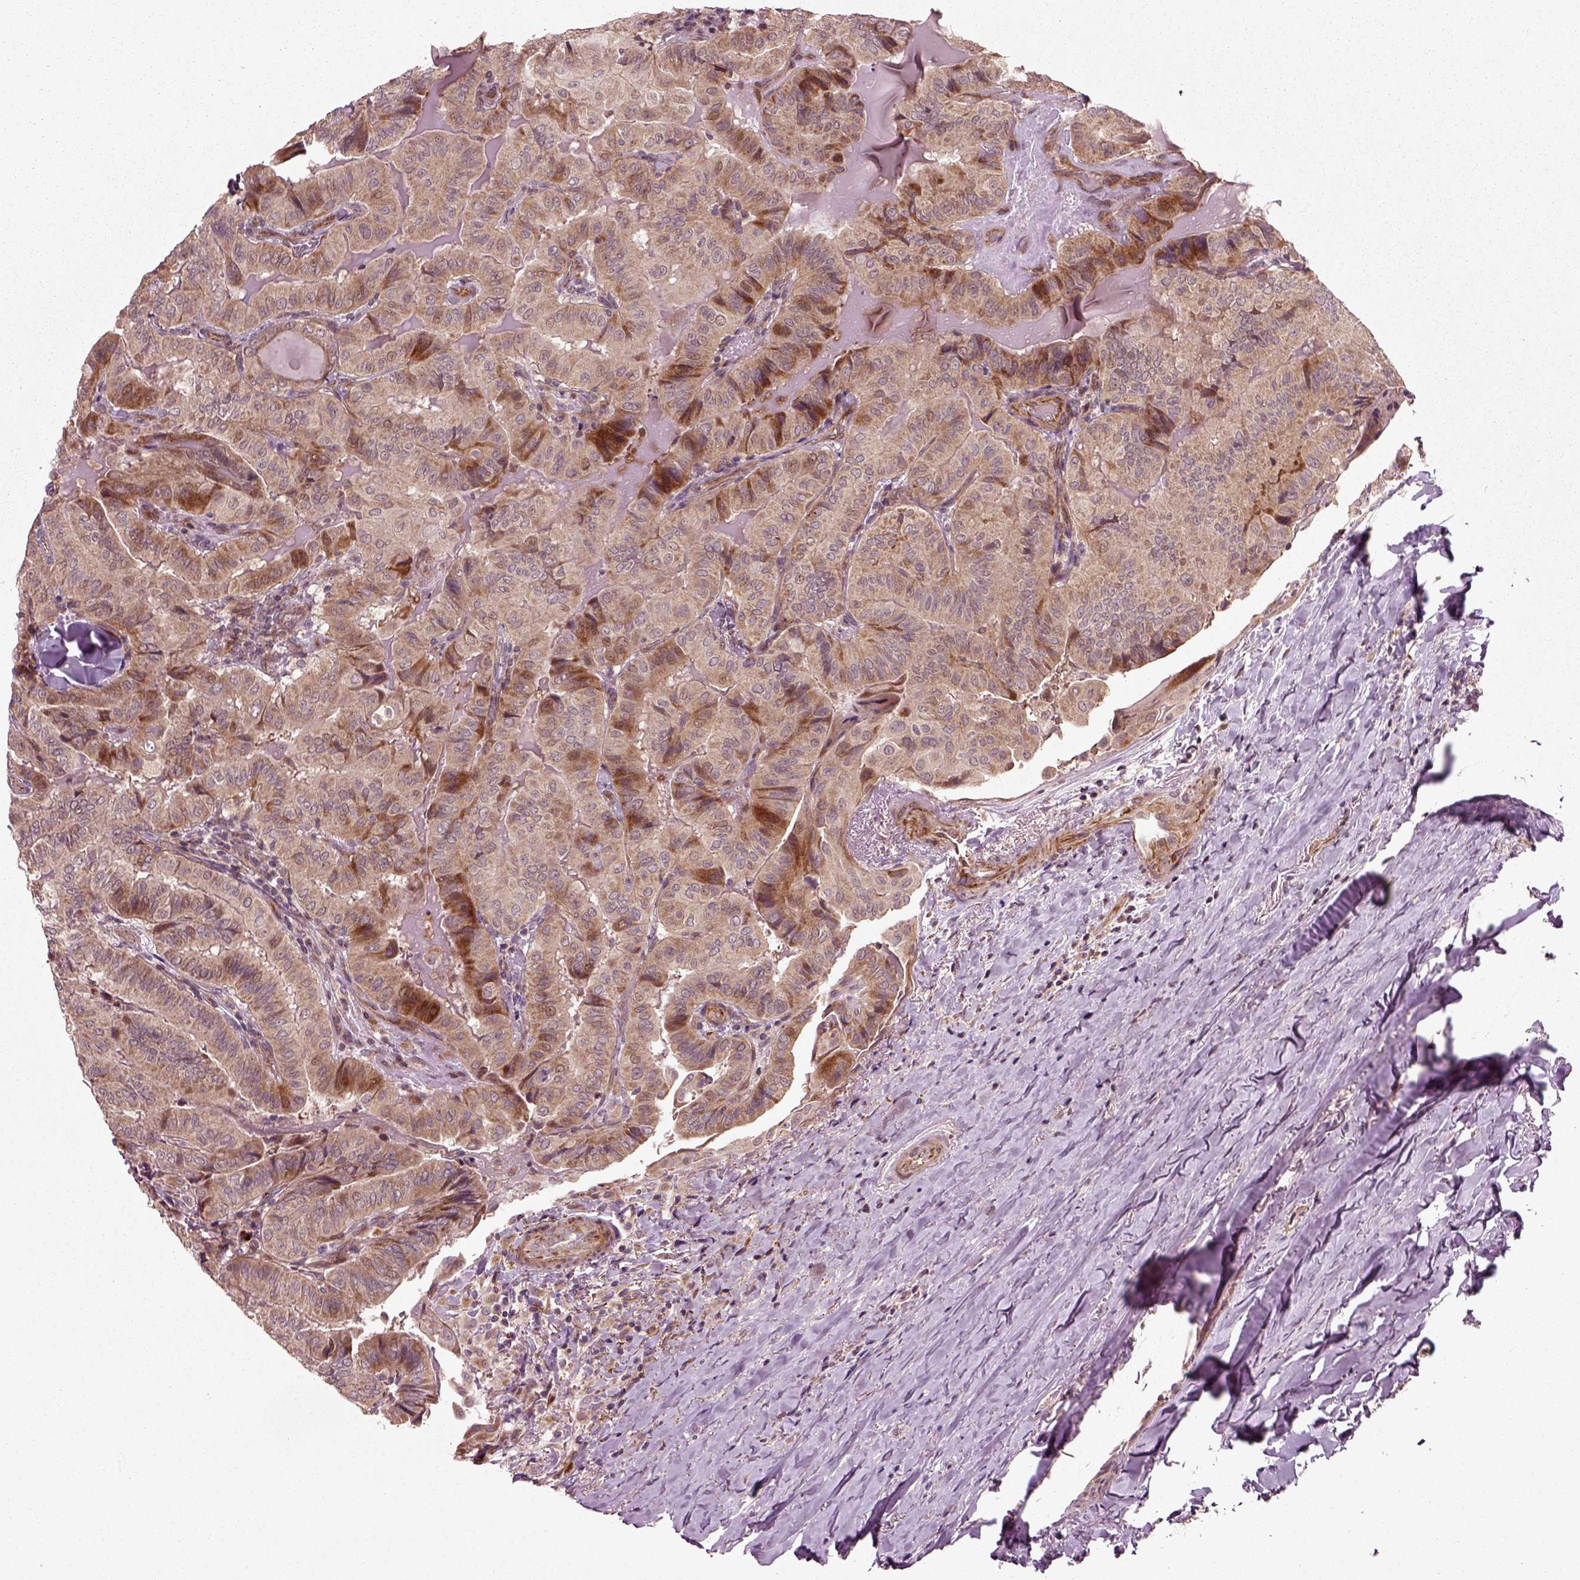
{"staining": {"intensity": "moderate", "quantity": "25%-75%", "location": "cytoplasmic/membranous"}, "tissue": "thyroid cancer", "cell_type": "Tumor cells", "image_type": "cancer", "snomed": [{"axis": "morphology", "description": "Papillary adenocarcinoma, NOS"}, {"axis": "topography", "description": "Thyroid gland"}], "caption": "This is an image of IHC staining of thyroid papillary adenocarcinoma, which shows moderate staining in the cytoplasmic/membranous of tumor cells.", "gene": "PLCD3", "patient": {"sex": "female", "age": 68}}